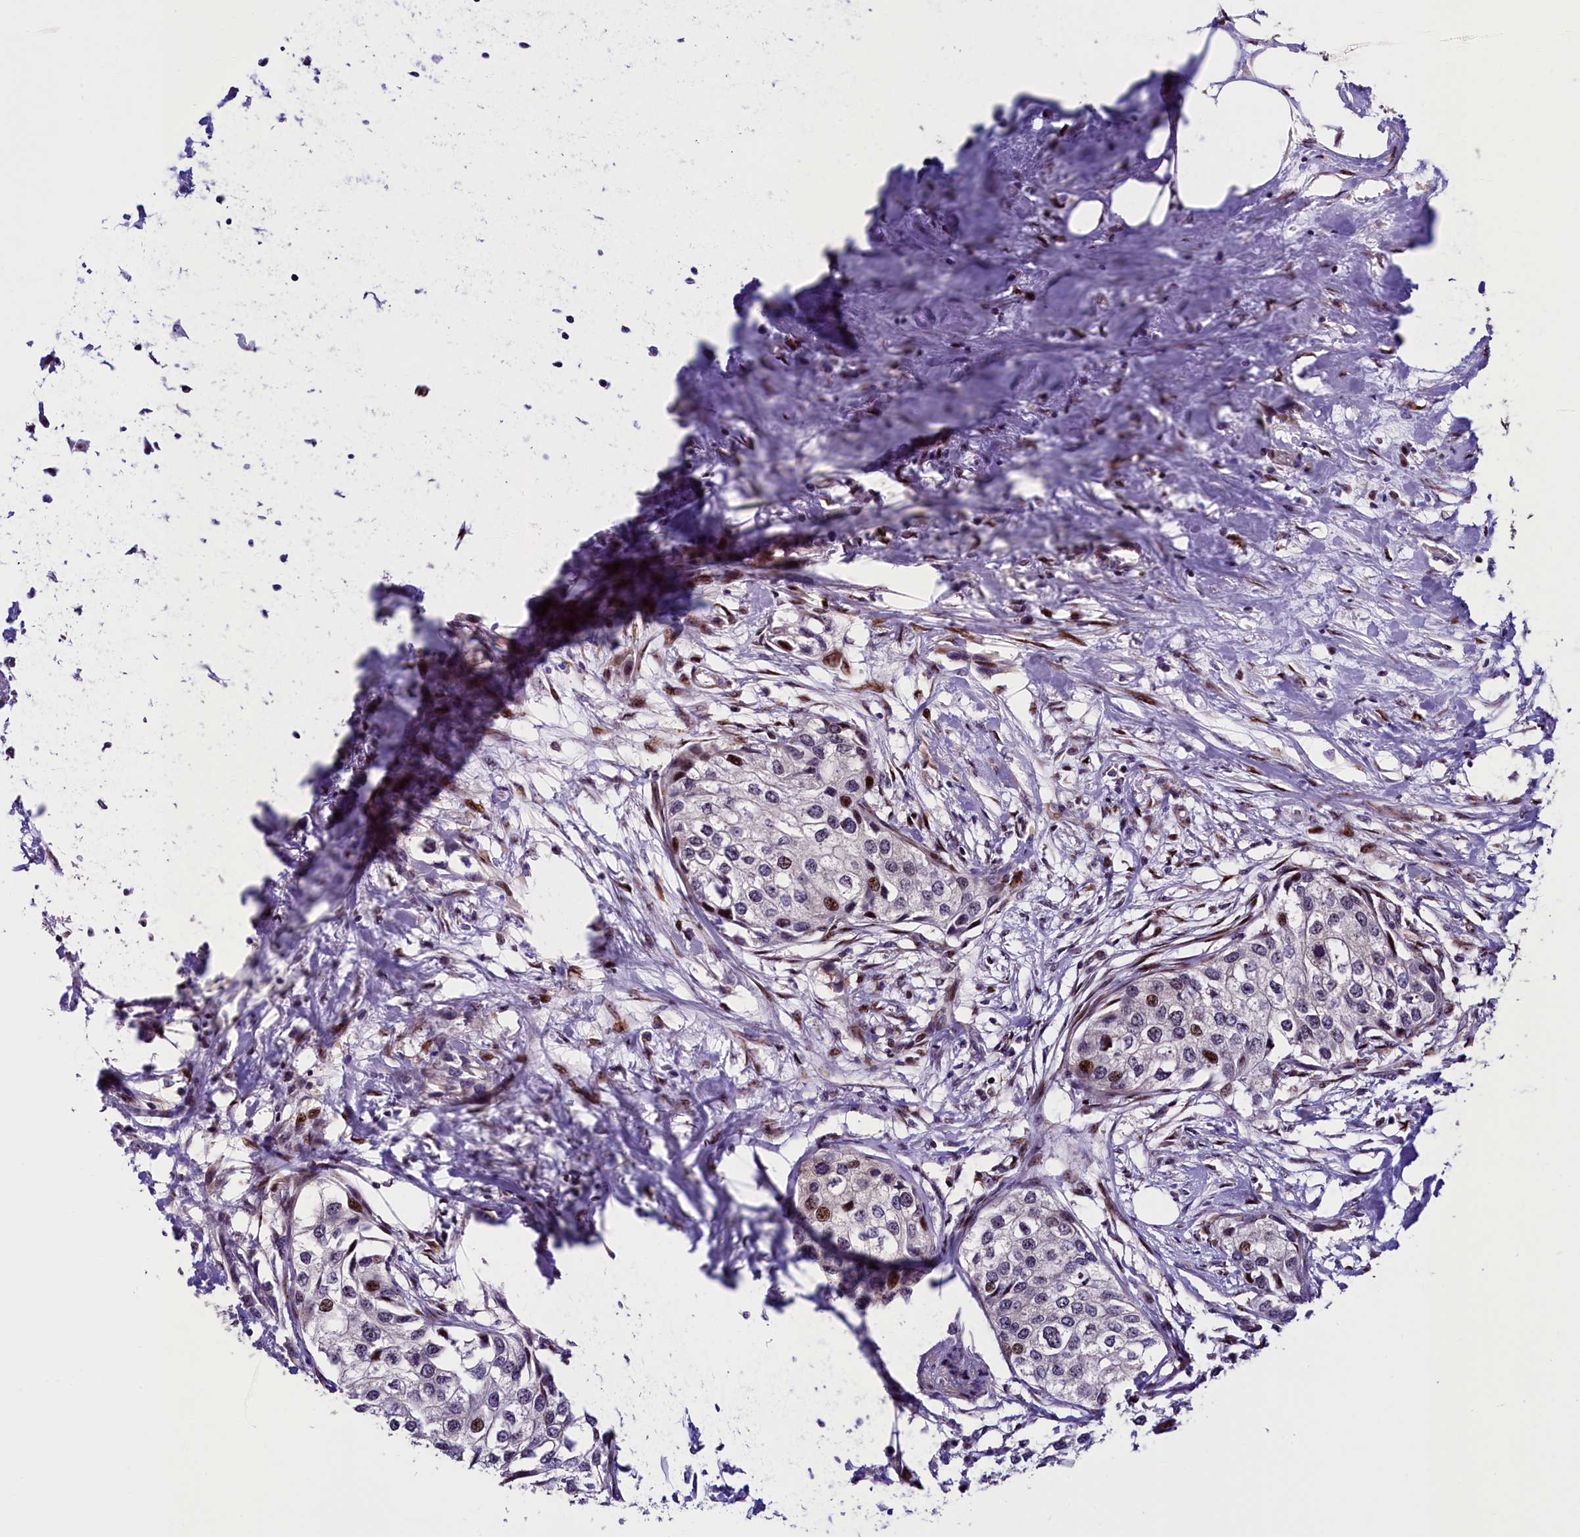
{"staining": {"intensity": "moderate", "quantity": "<25%", "location": "nuclear"}, "tissue": "urothelial cancer", "cell_type": "Tumor cells", "image_type": "cancer", "snomed": [{"axis": "morphology", "description": "Urothelial carcinoma, High grade"}, {"axis": "topography", "description": "Urinary bladder"}], "caption": "Immunohistochemical staining of high-grade urothelial carcinoma exhibits low levels of moderate nuclear expression in approximately <25% of tumor cells.", "gene": "TRMT112", "patient": {"sex": "male", "age": 64}}